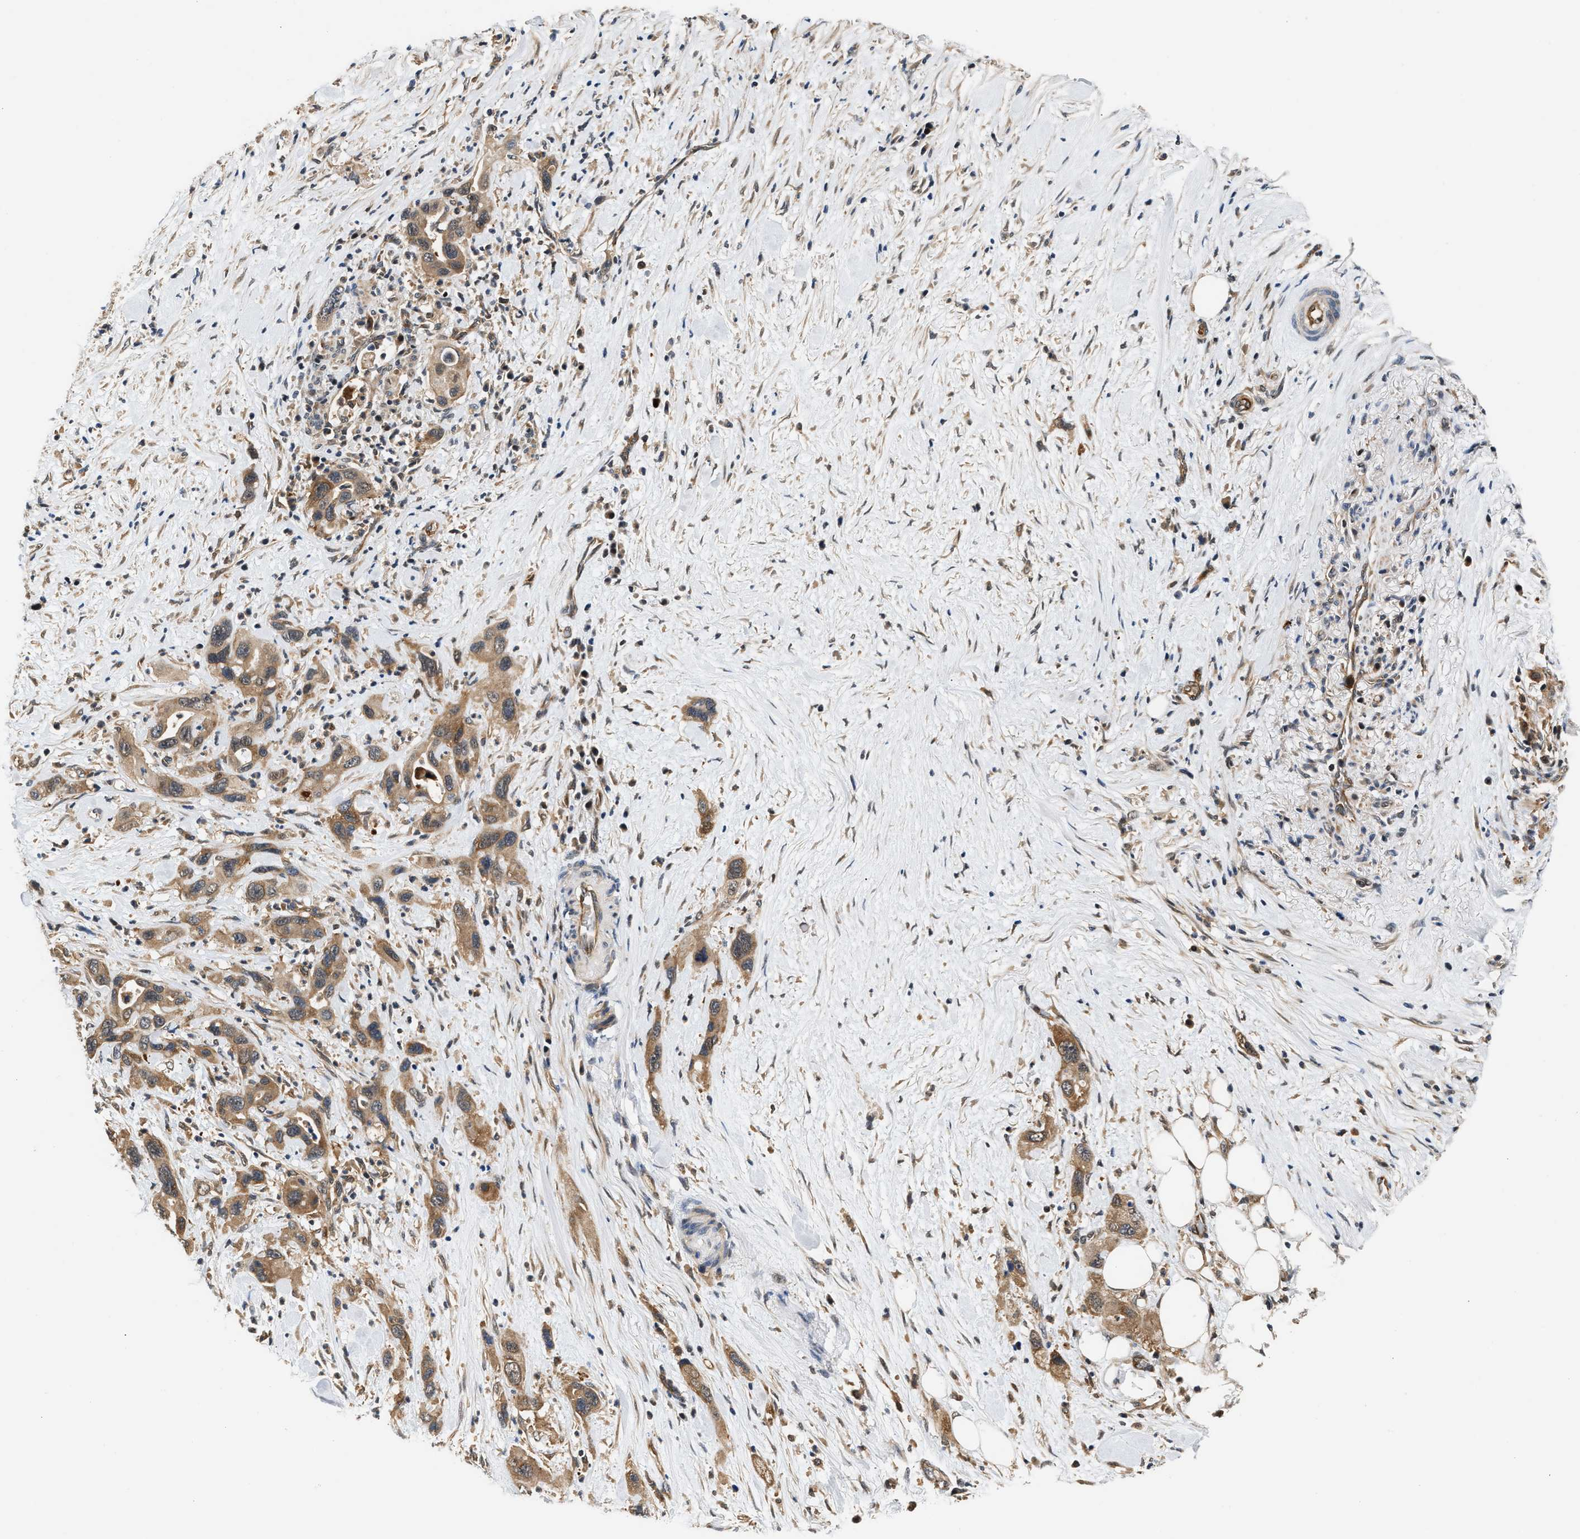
{"staining": {"intensity": "moderate", "quantity": ">75%", "location": "cytoplasmic/membranous"}, "tissue": "pancreatic cancer", "cell_type": "Tumor cells", "image_type": "cancer", "snomed": [{"axis": "morphology", "description": "Adenocarcinoma, NOS"}, {"axis": "topography", "description": "Pancreas"}], "caption": "Brown immunohistochemical staining in human pancreatic cancer (adenocarcinoma) exhibits moderate cytoplasmic/membranous positivity in about >75% of tumor cells.", "gene": "TUT7", "patient": {"sex": "female", "age": 70}}